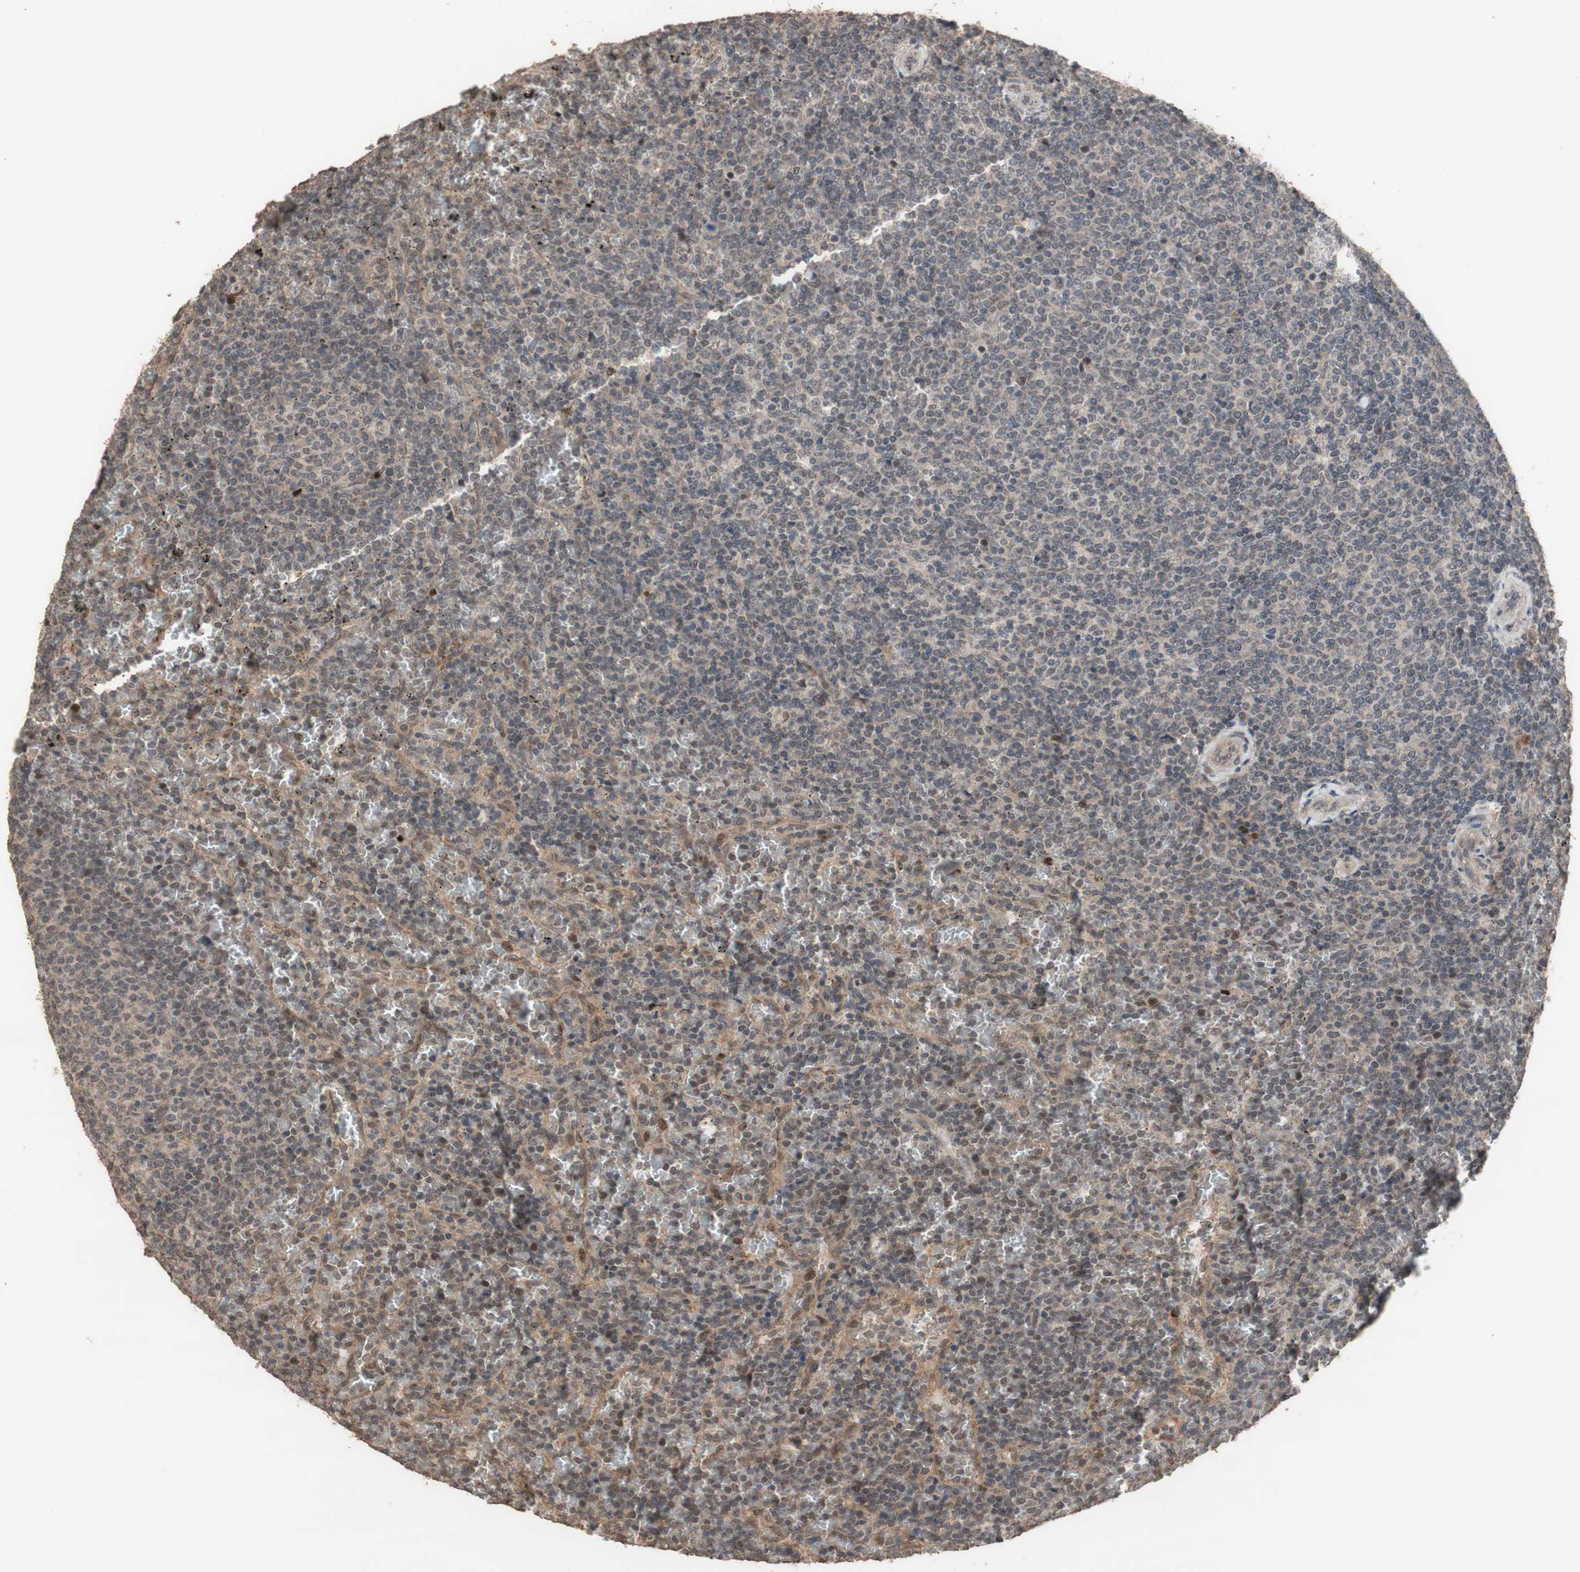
{"staining": {"intensity": "weak", "quantity": "25%-75%", "location": "cytoplasmic/membranous,nuclear"}, "tissue": "lymphoma", "cell_type": "Tumor cells", "image_type": "cancer", "snomed": [{"axis": "morphology", "description": "Malignant lymphoma, non-Hodgkin's type, Low grade"}, {"axis": "topography", "description": "Spleen"}], "caption": "This is a photomicrograph of immunohistochemistry staining of lymphoma, which shows weak expression in the cytoplasmic/membranous and nuclear of tumor cells.", "gene": "KANSL1", "patient": {"sex": "female", "age": 77}}